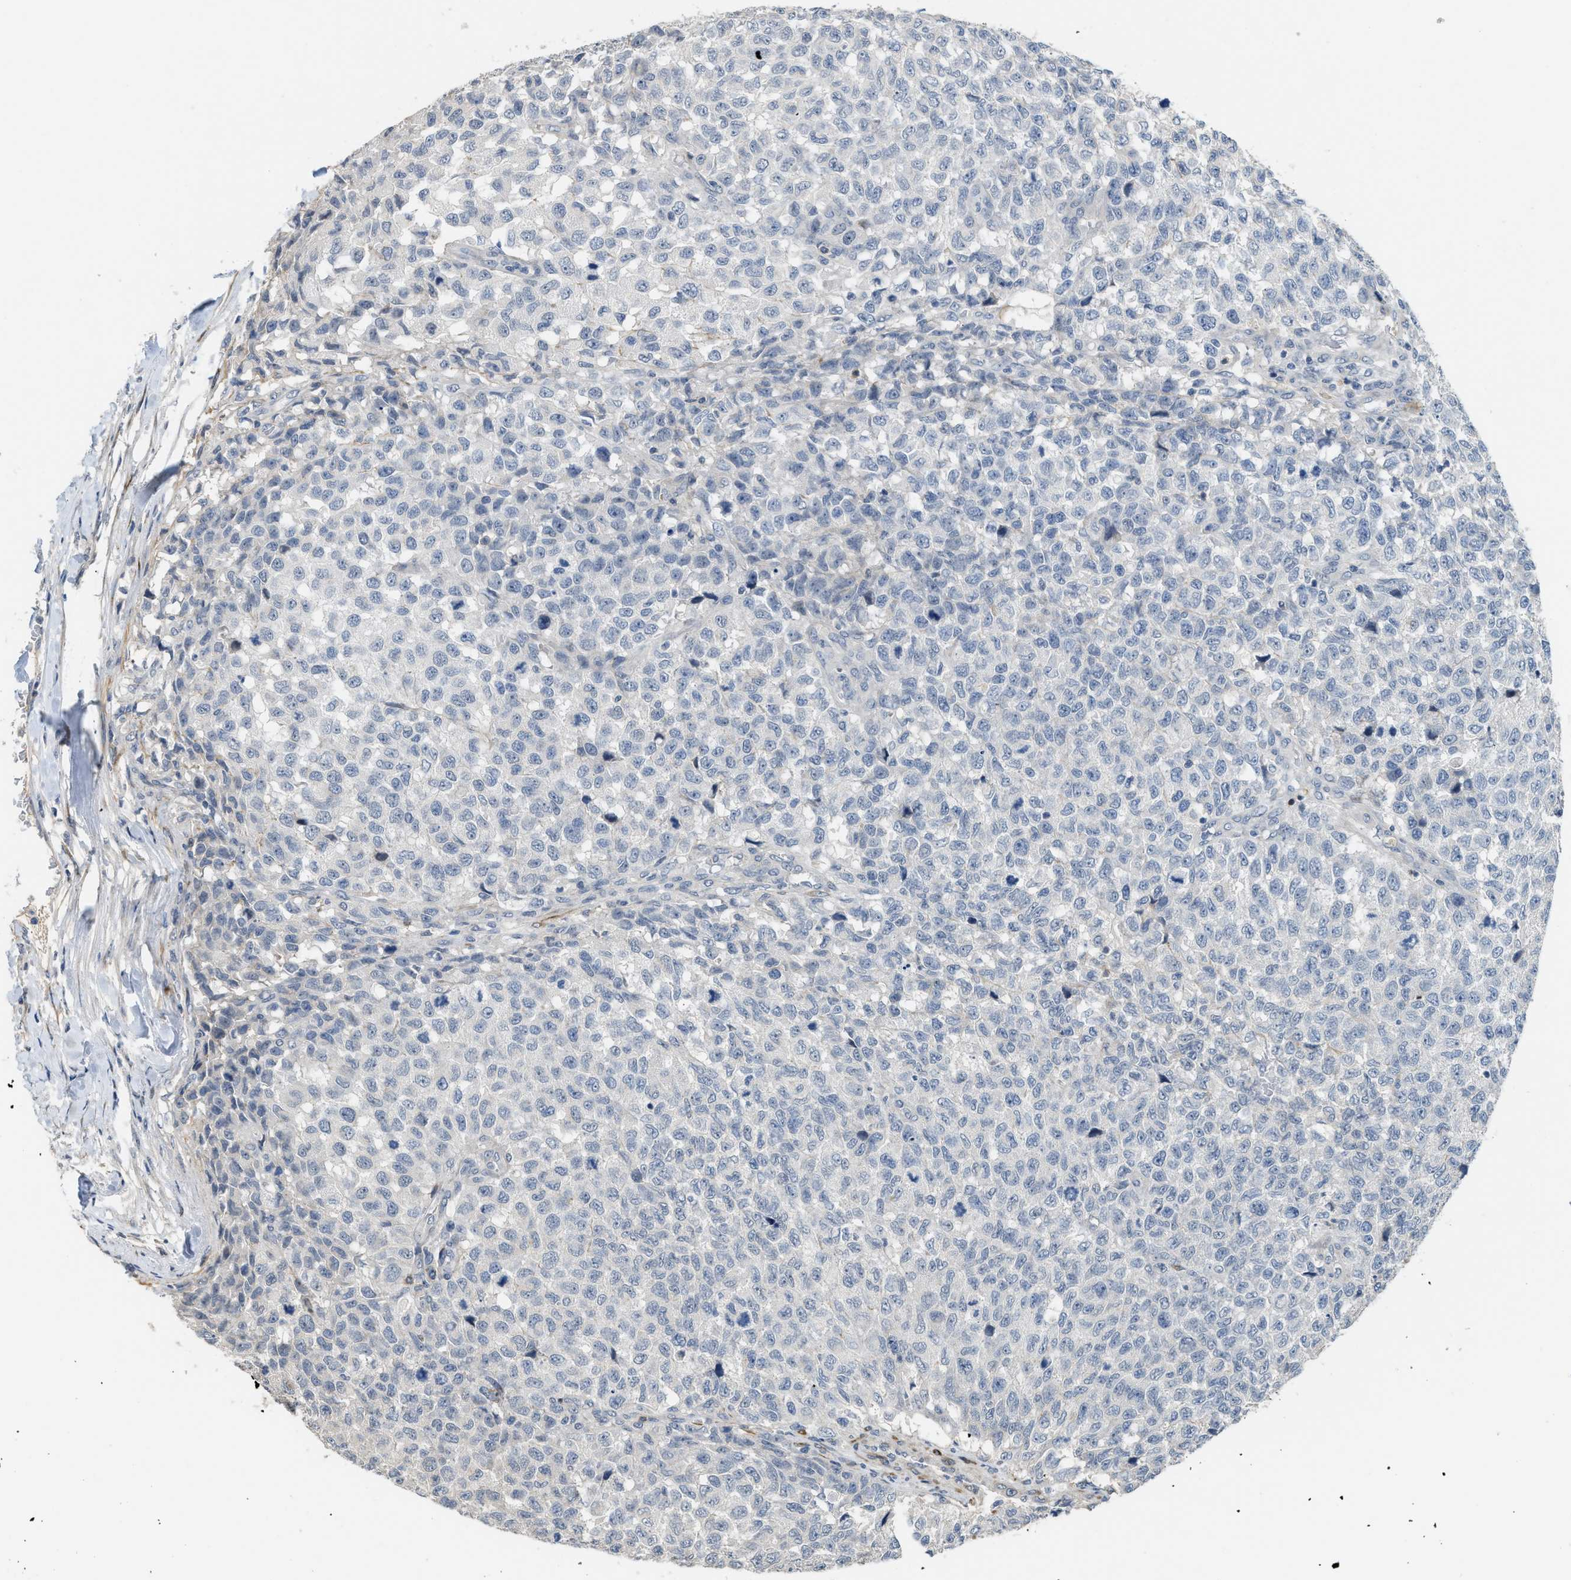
{"staining": {"intensity": "negative", "quantity": "none", "location": "none"}, "tissue": "testis cancer", "cell_type": "Tumor cells", "image_type": "cancer", "snomed": [{"axis": "morphology", "description": "Seminoma, NOS"}, {"axis": "topography", "description": "Testis"}], "caption": "Immunohistochemistry micrograph of neoplastic tissue: seminoma (testis) stained with DAB (3,3'-diaminobenzidine) reveals no significant protein staining in tumor cells.", "gene": "TMEM154", "patient": {"sex": "male", "age": 59}}